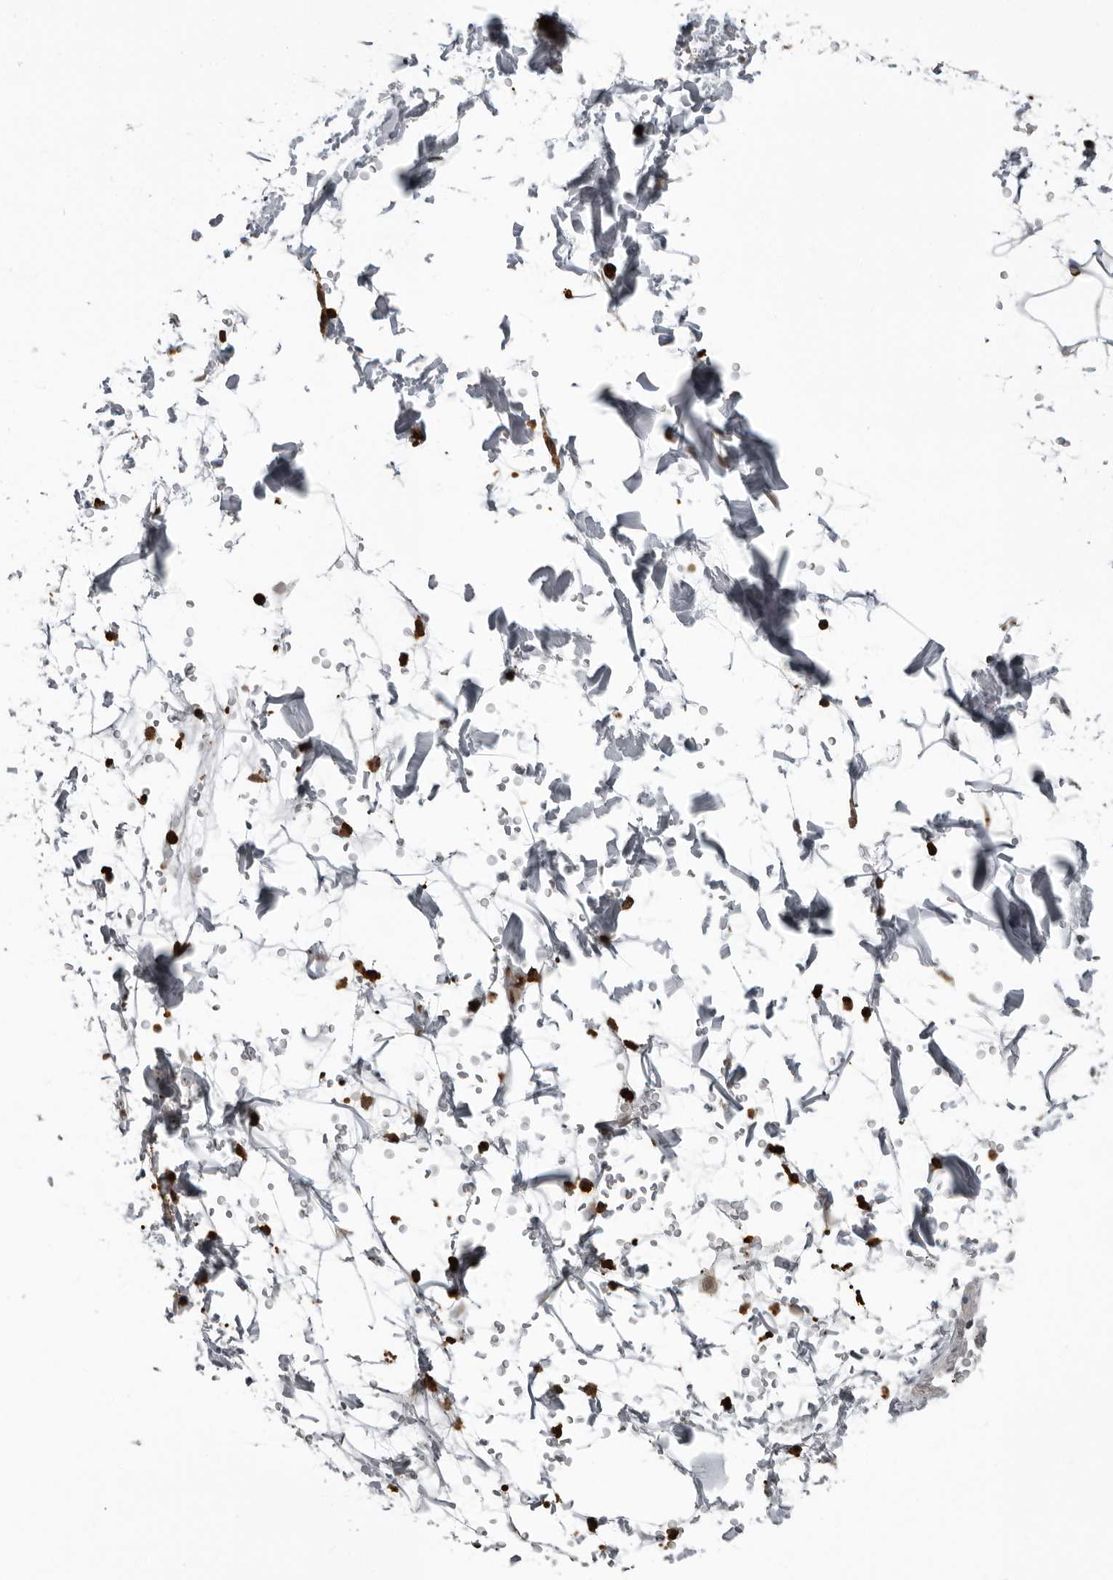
{"staining": {"intensity": "negative", "quantity": "none", "location": "none"}, "tissue": "adipose tissue", "cell_type": "Adipocytes", "image_type": "normal", "snomed": [{"axis": "morphology", "description": "Normal tissue, NOS"}, {"axis": "topography", "description": "Soft tissue"}], "caption": "The micrograph shows no significant staining in adipocytes of adipose tissue.", "gene": "RTCA", "patient": {"sex": "male", "age": 72}}